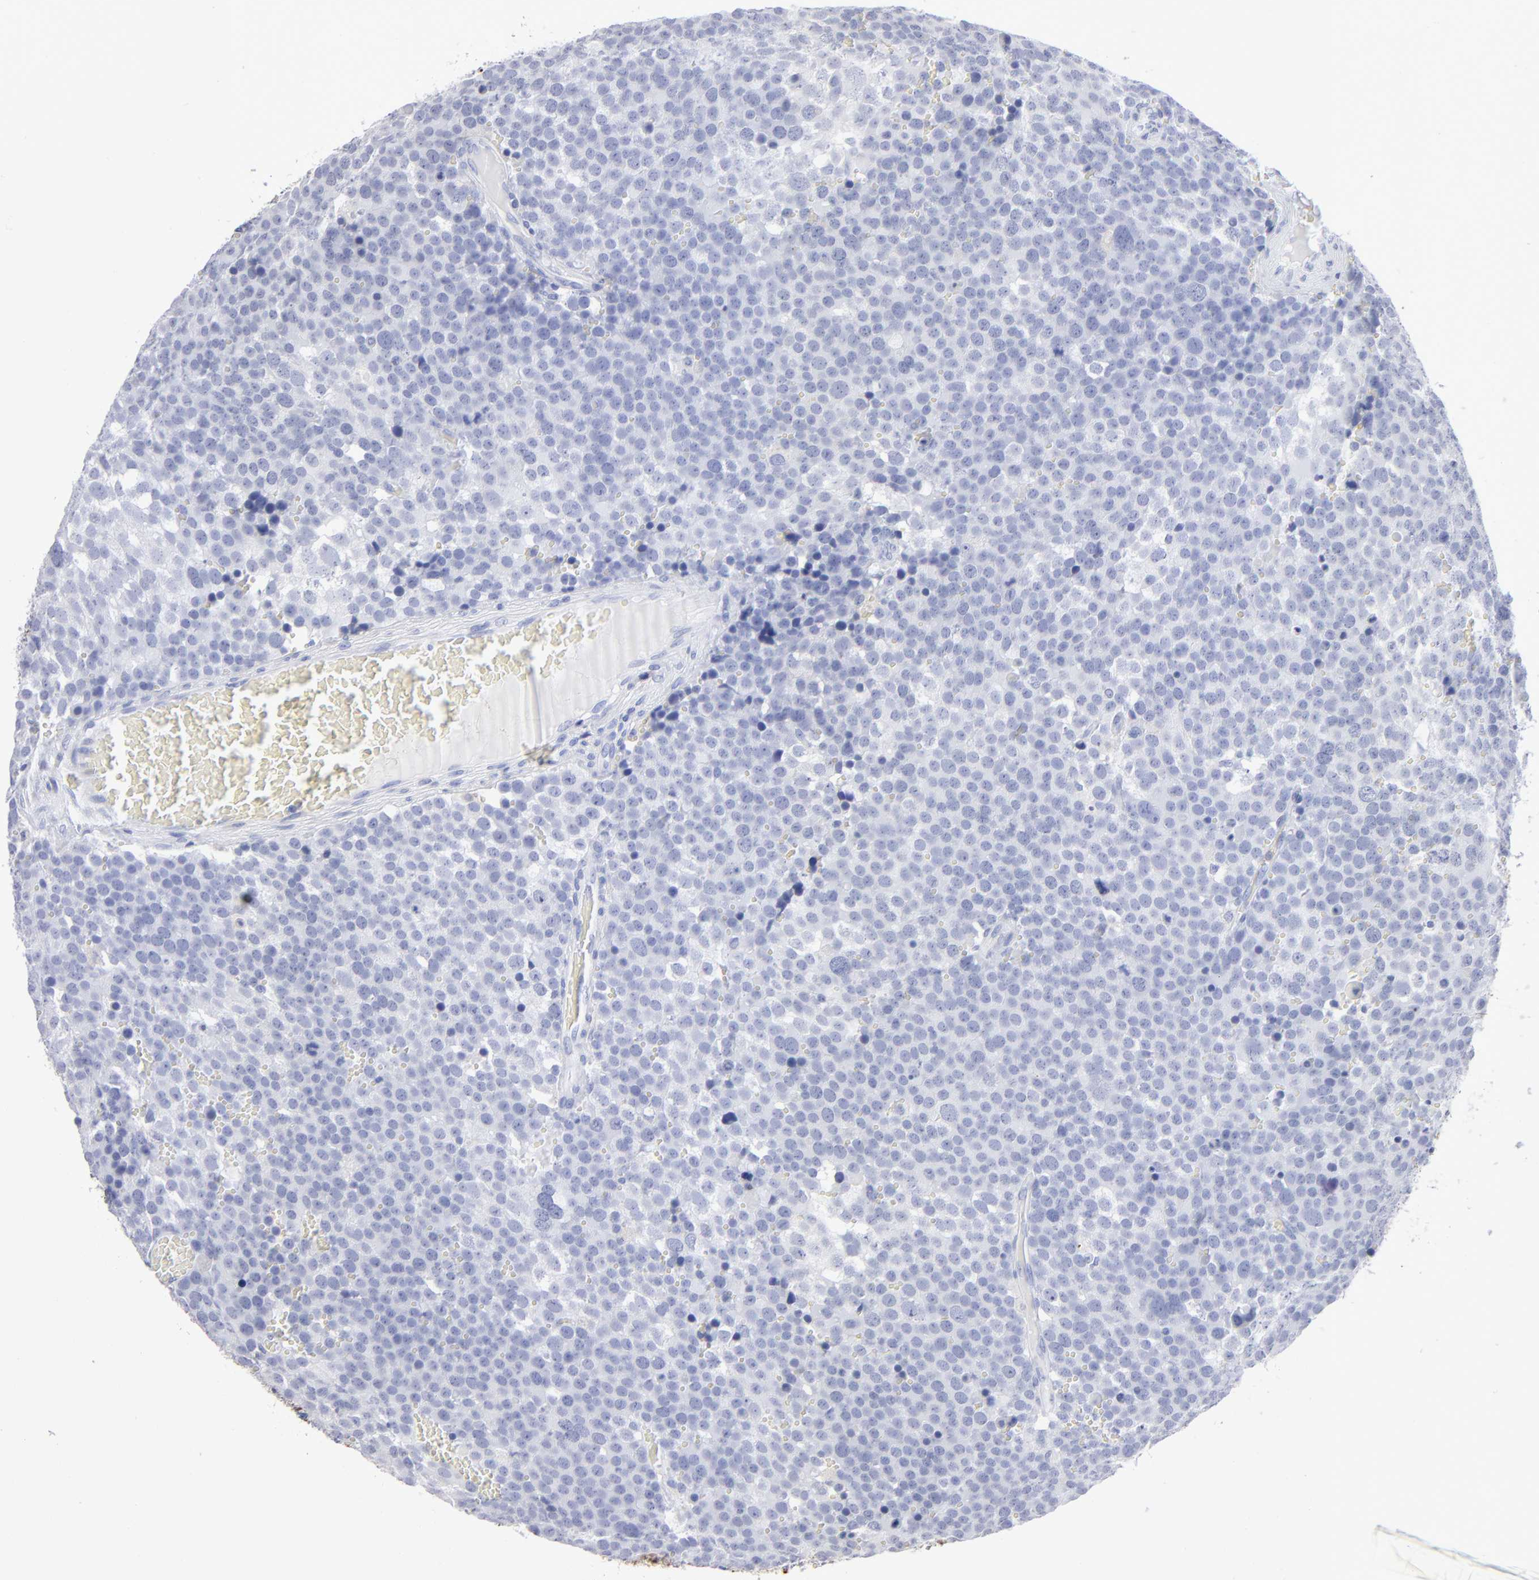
{"staining": {"intensity": "negative", "quantity": "none", "location": "none"}, "tissue": "testis cancer", "cell_type": "Tumor cells", "image_type": "cancer", "snomed": [{"axis": "morphology", "description": "Seminoma, NOS"}, {"axis": "topography", "description": "Testis"}], "caption": "The micrograph reveals no significant staining in tumor cells of seminoma (testis).", "gene": "LAT2", "patient": {"sex": "male", "age": 71}}